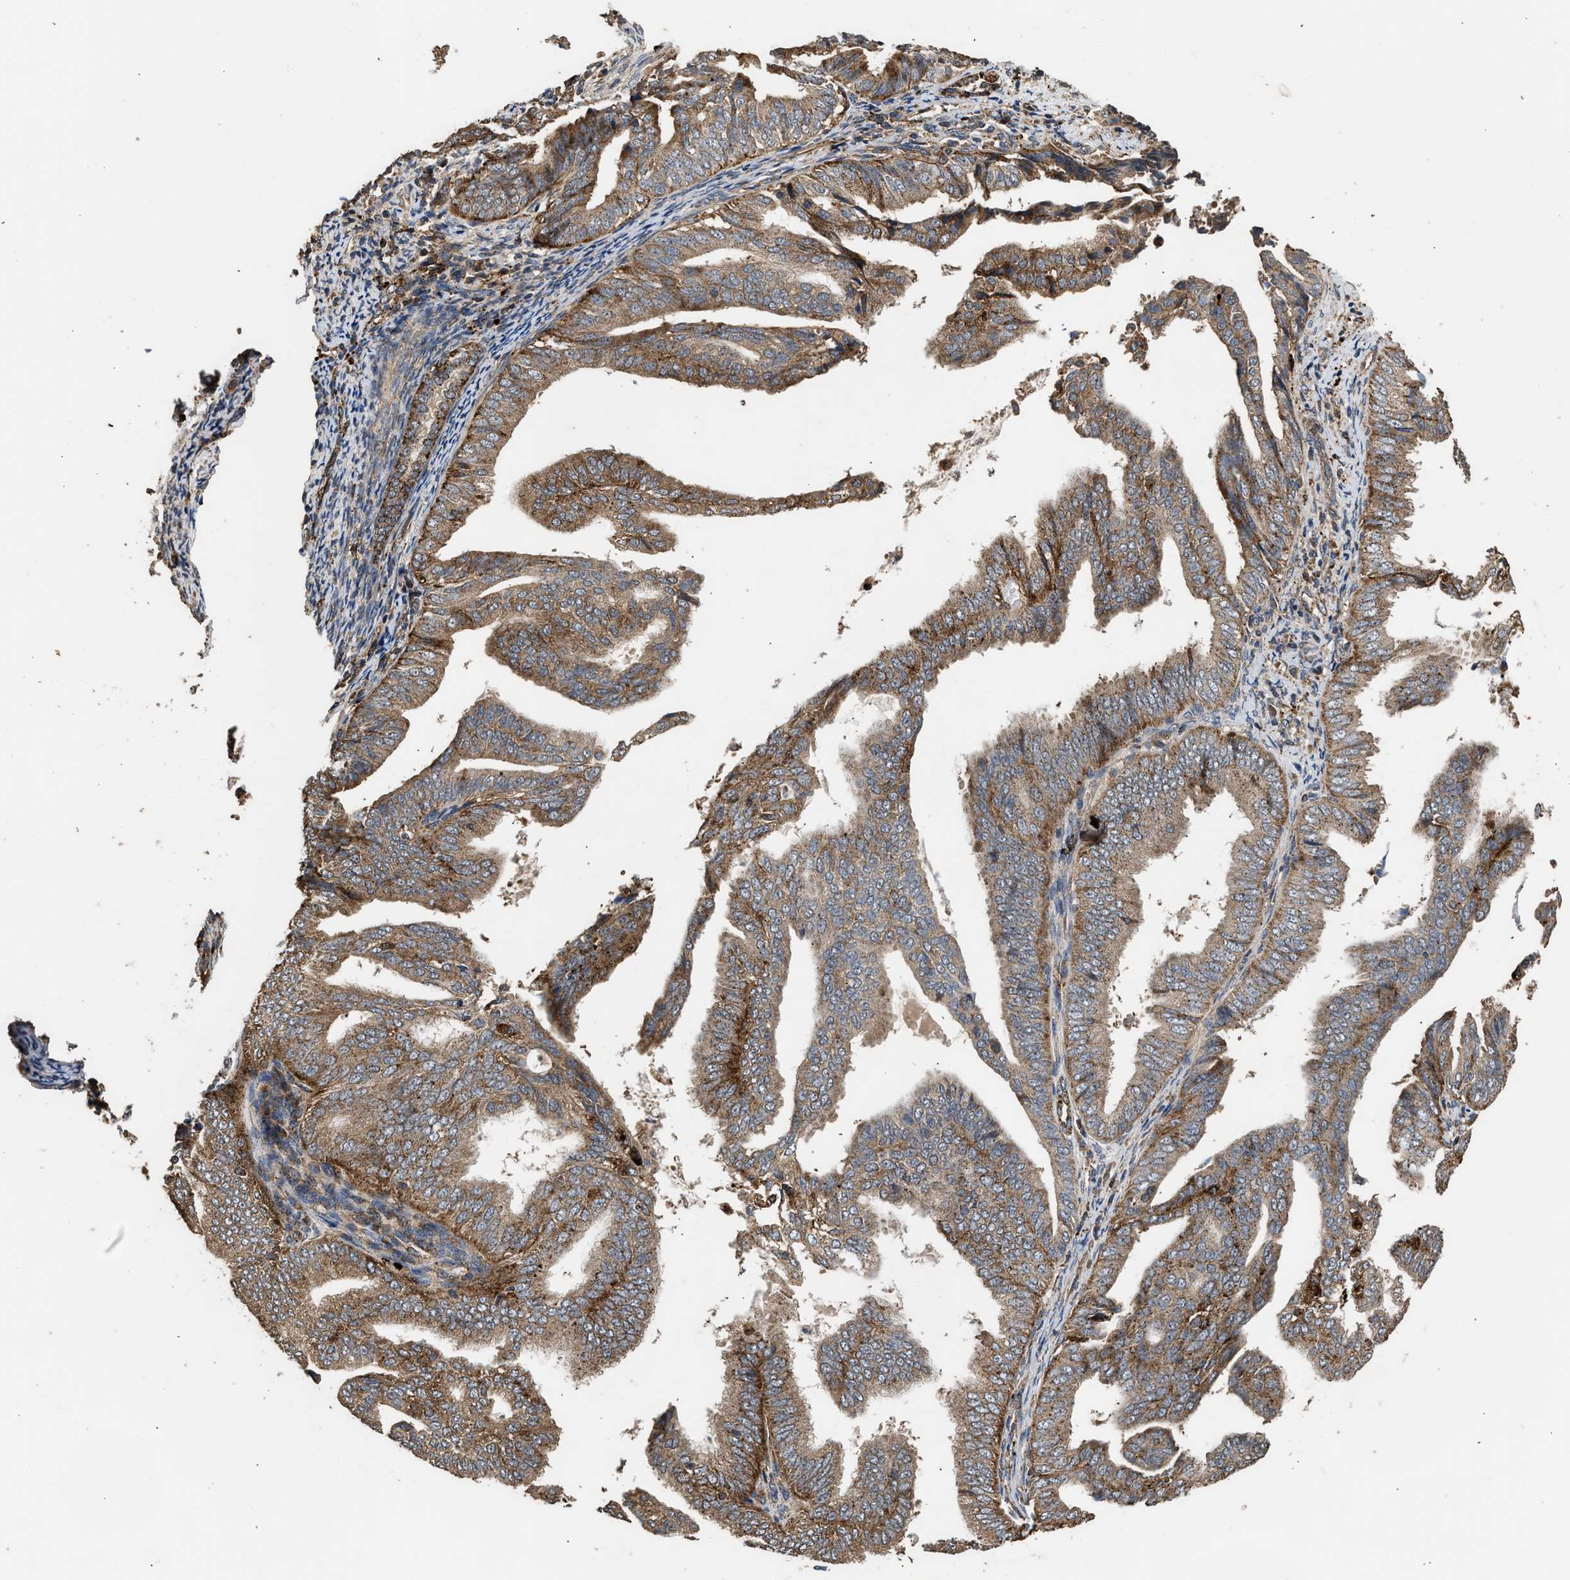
{"staining": {"intensity": "moderate", "quantity": ">75%", "location": "cytoplasmic/membranous"}, "tissue": "endometrial cancer", "cell_type": "Tumor cells", "image_type": "cancer", "snomed": [{"axis": "morphology", "description": "Adenocarcinoma, NOS"}, {"axis": "topography", "description": "Endometrium"}], "caption": "DAB immunohistochemical staining of human endometrial adenocarcinoma exhibits moderate cytoplasmic/membranous protein staining in approximately >75% of tumor cells. Using DAB (brown) and hematoxylin (blue) stains, captured at high magnification using brightfield microscopy.", "gene": "CTSV", "patient": {"sex": "female", "age": 58}}